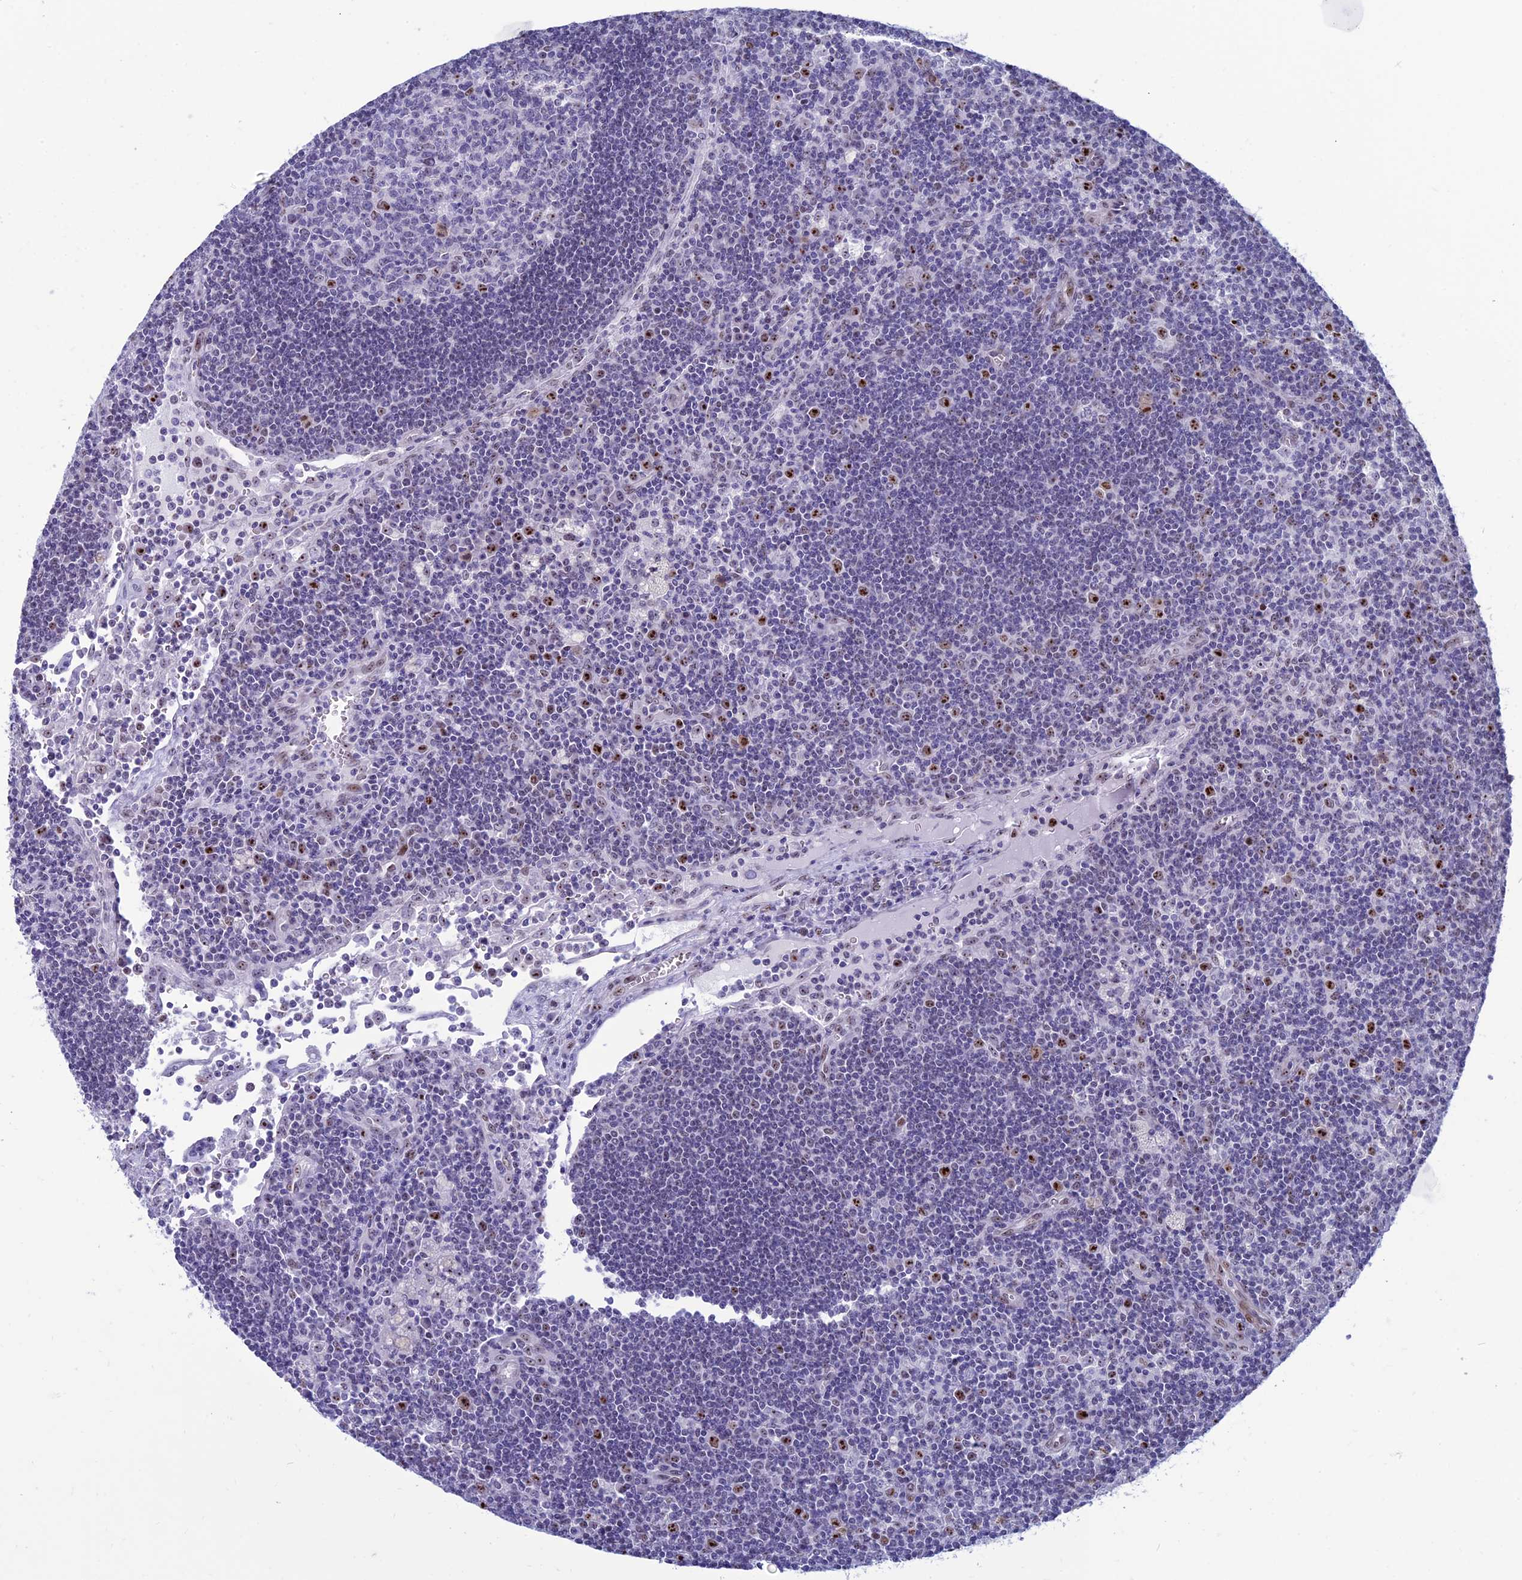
{"staining": {"intensity": "moderate", "quantity": "<25%", "location": "nuclear"}, "tissue": "lymph node", "cell_type": "Germinal center cells", "image_type": "normal", "snomed": [{"axis": "morphology", "description": "Normal tissue, NOS"}, {"axis": "topography", "description": "Lymph node"}], "caption": "Immunohistochemistry (IHC) (DAB) staining of normal lymph node shows moderate nuclear protein positivity in about <25% of germinal center cells. The staining is performed using DAB (3,3'-diaminobenzidine) brown chromogen to label protein expression. The nuclei are counter-stained blue using hematoxylin.", "gene": "CCDC86", "patient": {"sex": "male", "age": 58}}